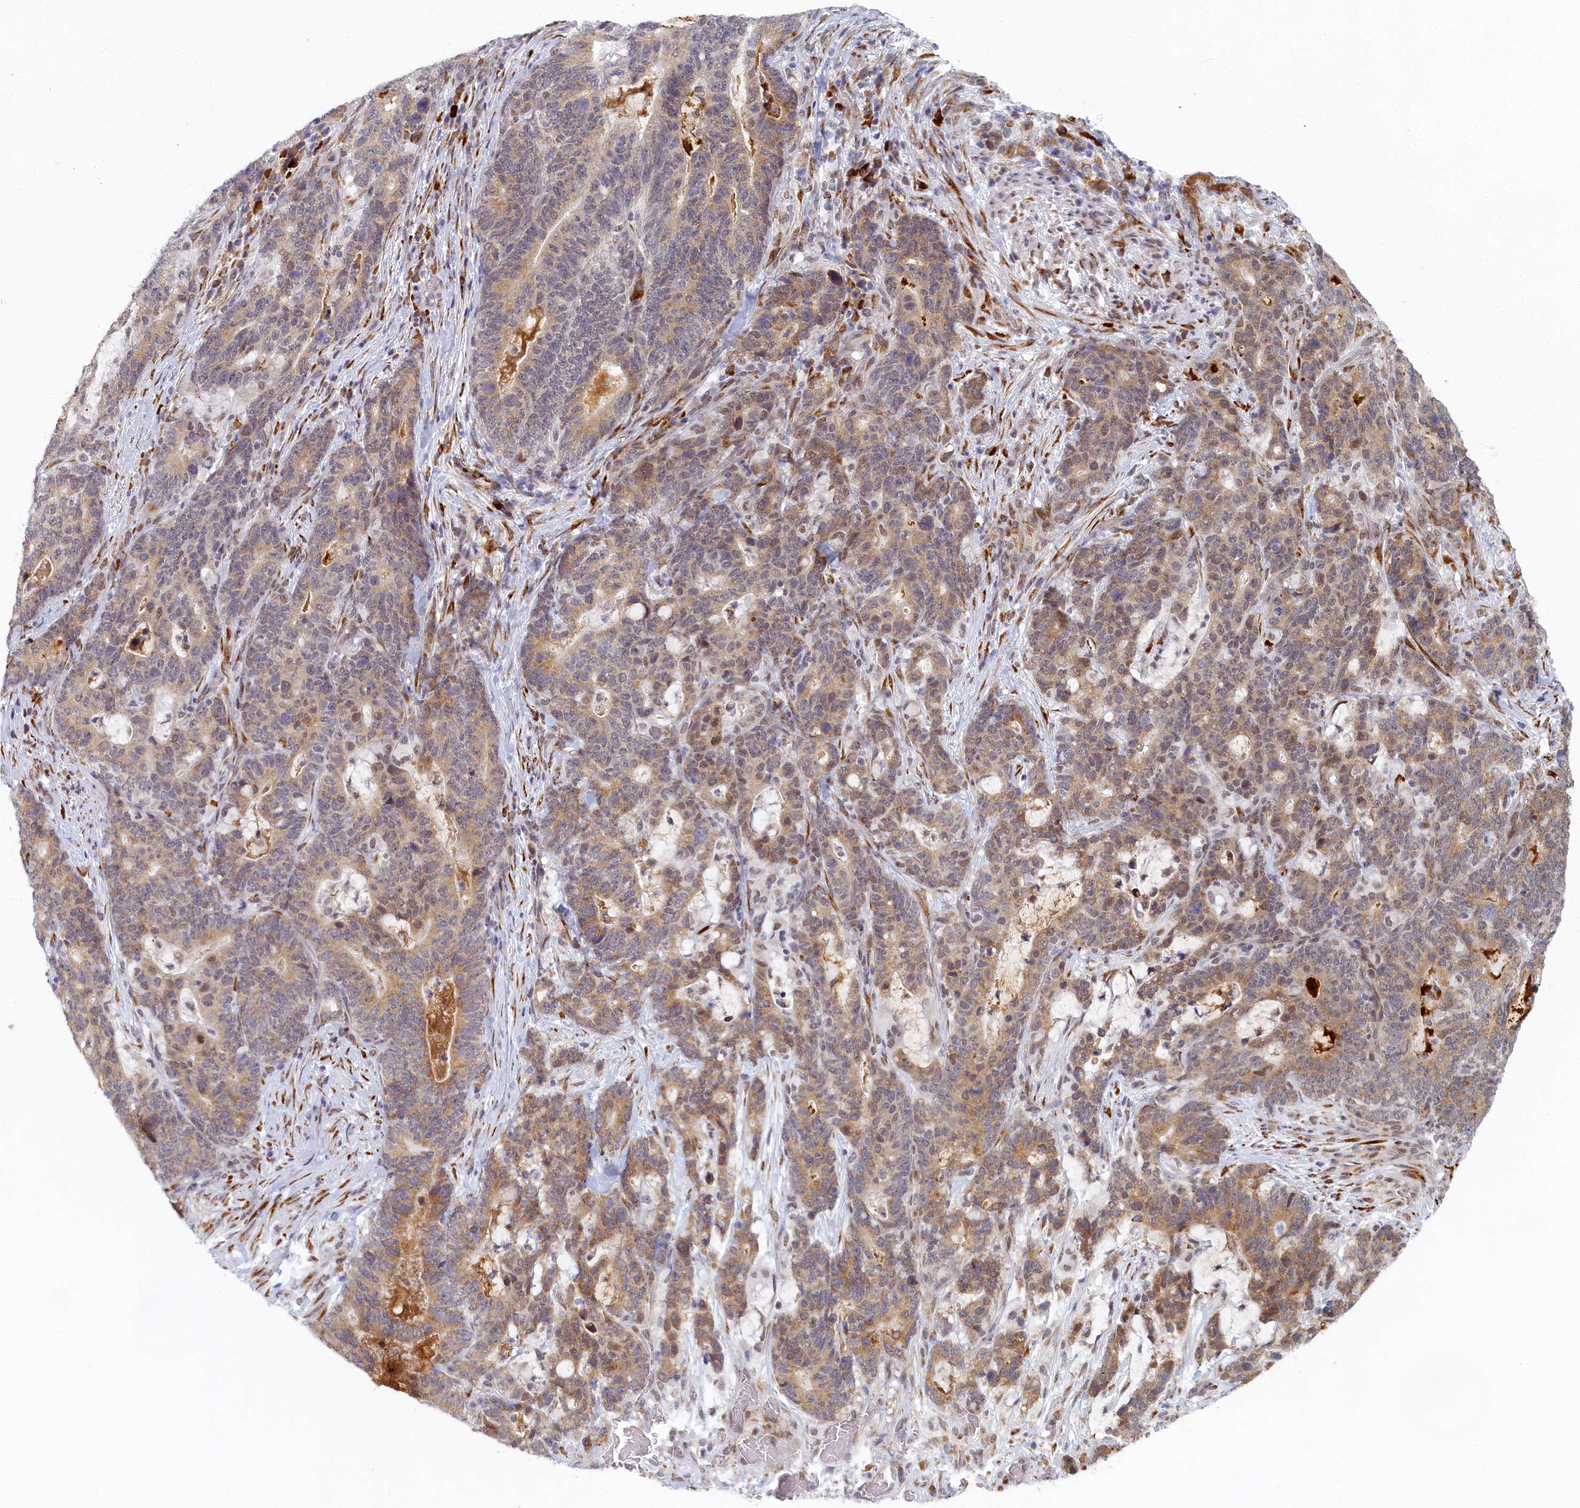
{"staining": {"intensity": "moderate", "quantity": "25%-75%", "location": "cytoplasmic/membranous"}, "tissue": "stomach cancer", "cell_type": "Tumor cells", "image_type": "cancer", "snomed": [{"axis": "morphology", "description": "Normal tissue, NOS"}, {"axis": "morphology", "description": "Adenocarcinoma, NOS"}, {"axis": "topography", "description": "Stomach"}], "caption": "Tumor cells show medium levels of moderate cytoplasmic/membranous staining in approximately 25%-75% of cells in human stomach cancer (adenocarcinoma).", "gene": "DNAJC17", "patient": {"sex": "female", "age": 64}}